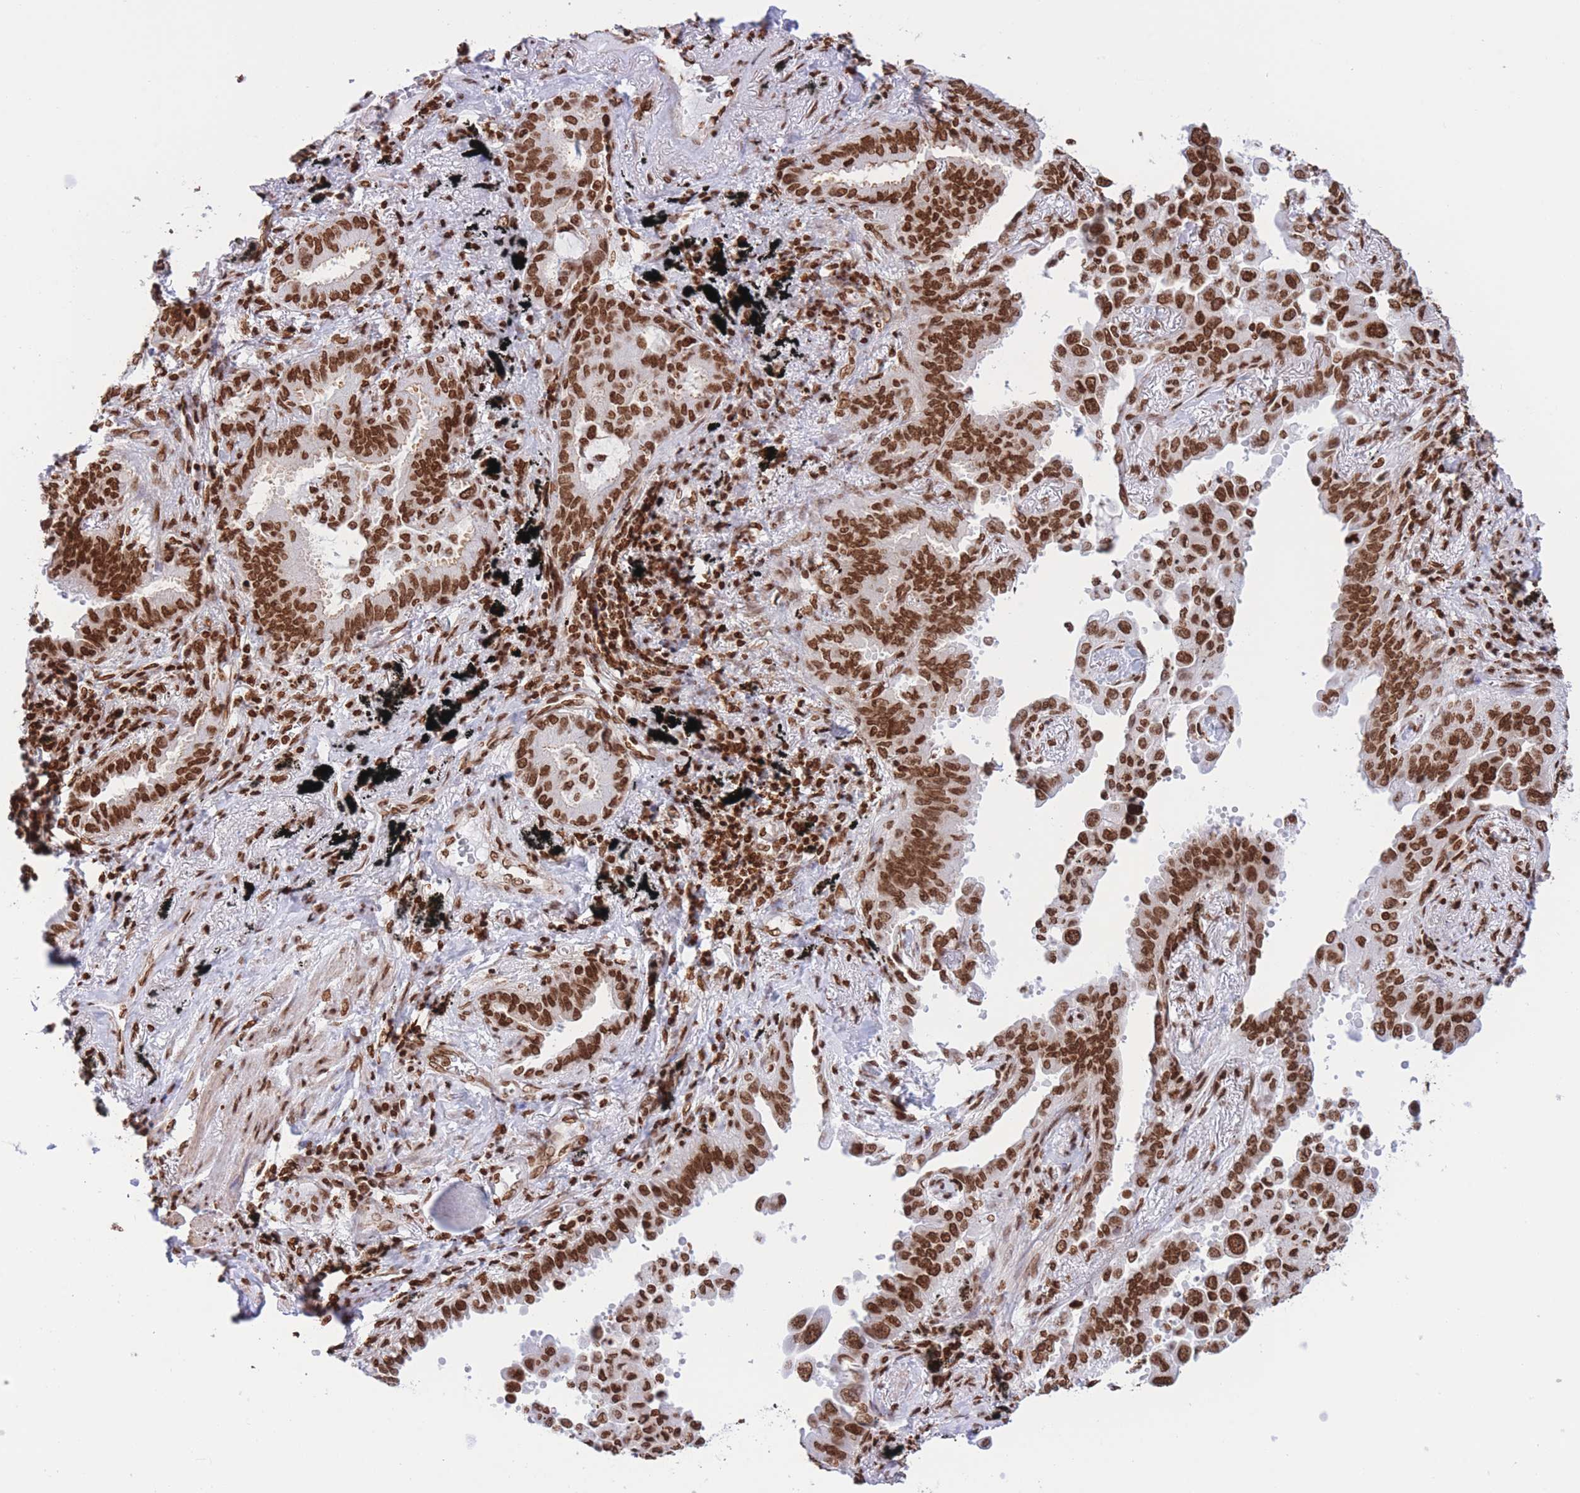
{"staining": {"intensity": "strong", "quantity": ">75%", "location": "nuclear"}, "tissue": "lung cancer", "cell_type": "Tumor cells", "image_type": "cancer", "snomed": [{"axis": "morphology", "description": "Adenocarcinoma, NOS"}, {"axis": "topography", "description": "Lung"}], "caption": "The micrograph shows staining of lung cancer (adenocarcinoma), revealing strong nuclear protein staining (brown color) within tumor cells. (Brightfield microscopy of DAB IHC at high magnification).", "gene": "H2BC11", "patient": {"sex": "male", "age": 67}}